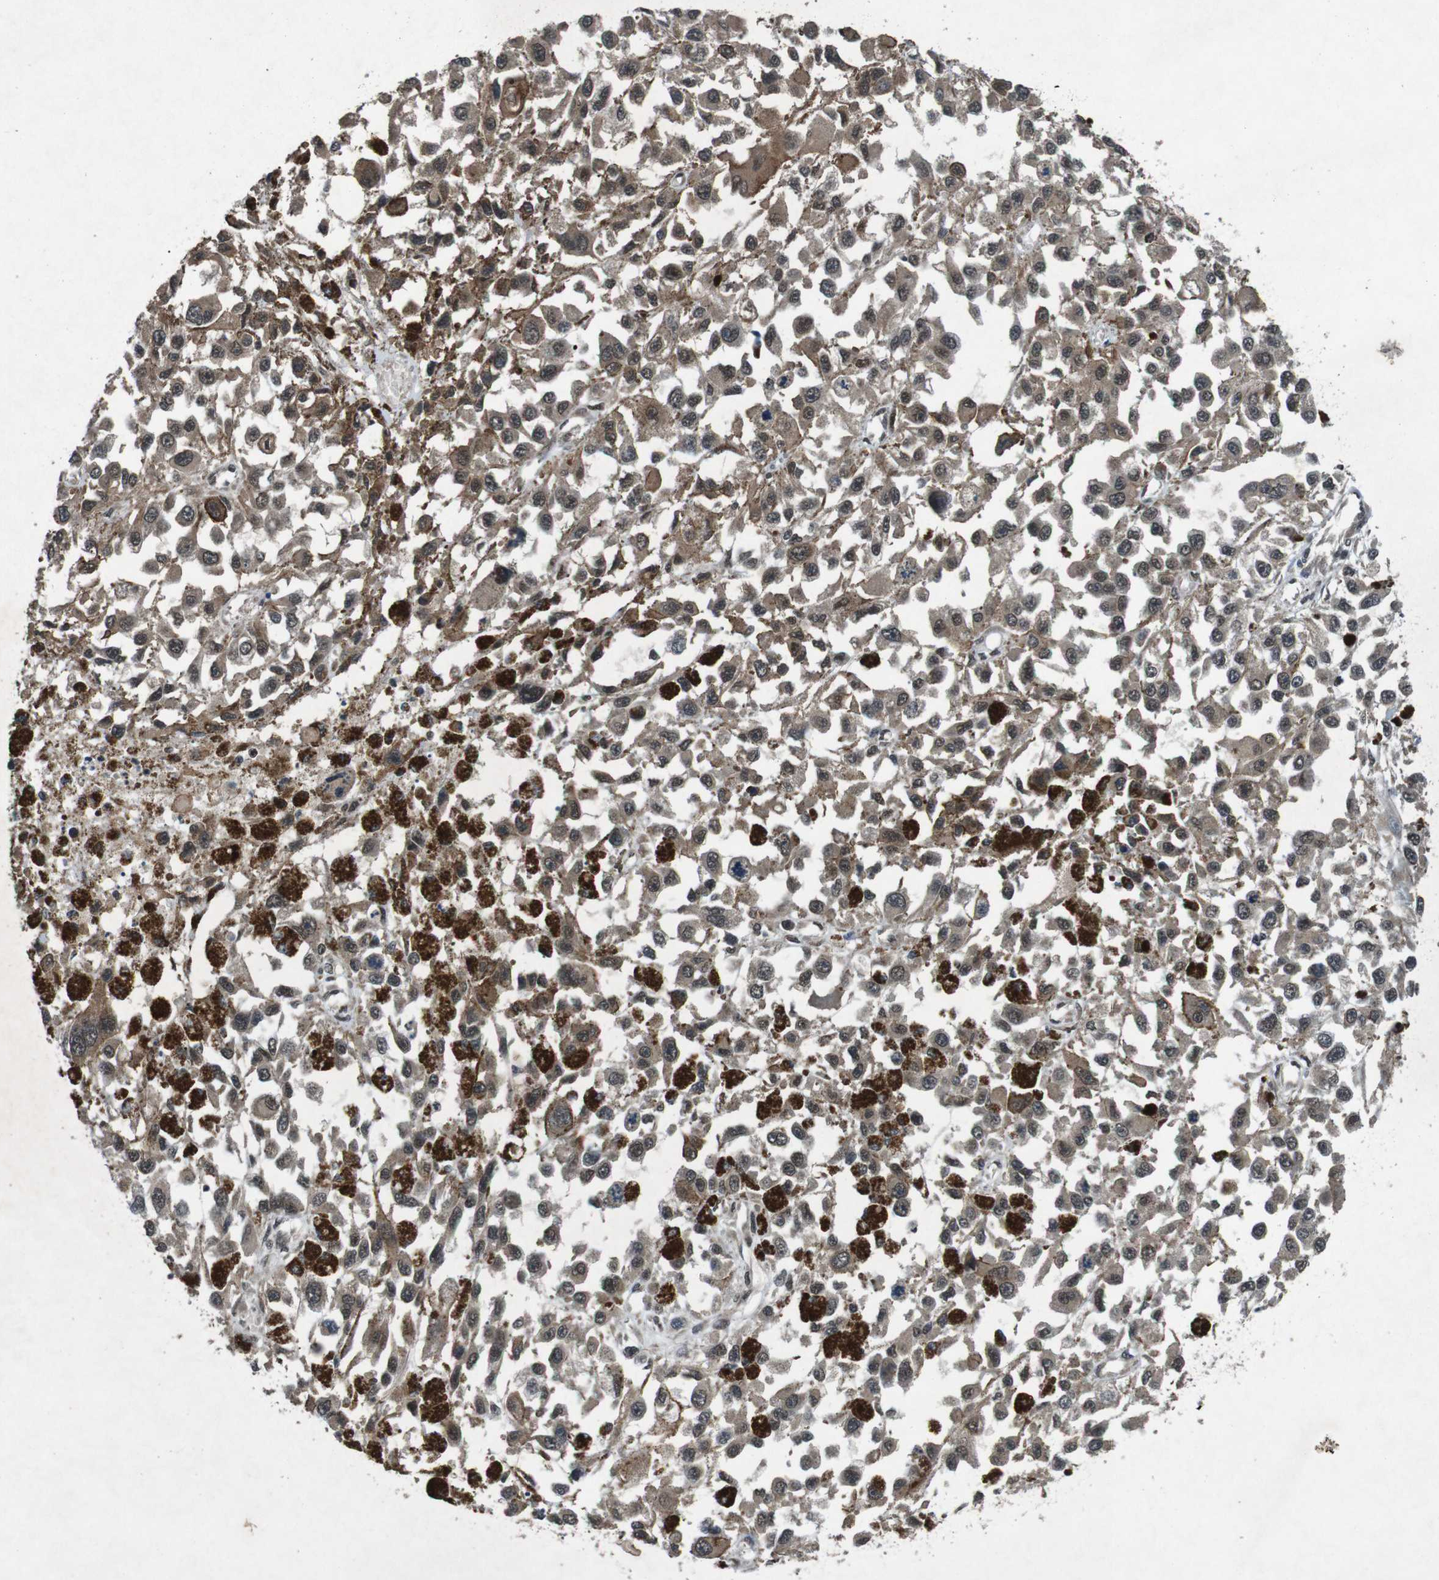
{"staining": {"intensity": "moderate", "quantity": ">75%", "location": "cytoplasmic/membranous"}, "tissue": "melanoma", "cell_type": "Tumor cells", "image_type": "cancer", "snomed": [{"axis": "morphology", "description": "Malignant melanoma, Metastatic site"}, {"axis": "topography", "description": "Lymph node"}], "caption": "Approximately >75% of tumor cells in malignant melanoma (metastatic site) demonstrate moderate cytoplasmic/membranous protein staining as visualized by brown immunohistochemical staining.", "gene": "SOCS1", "patient": {"sex": "male", "age": 59}}